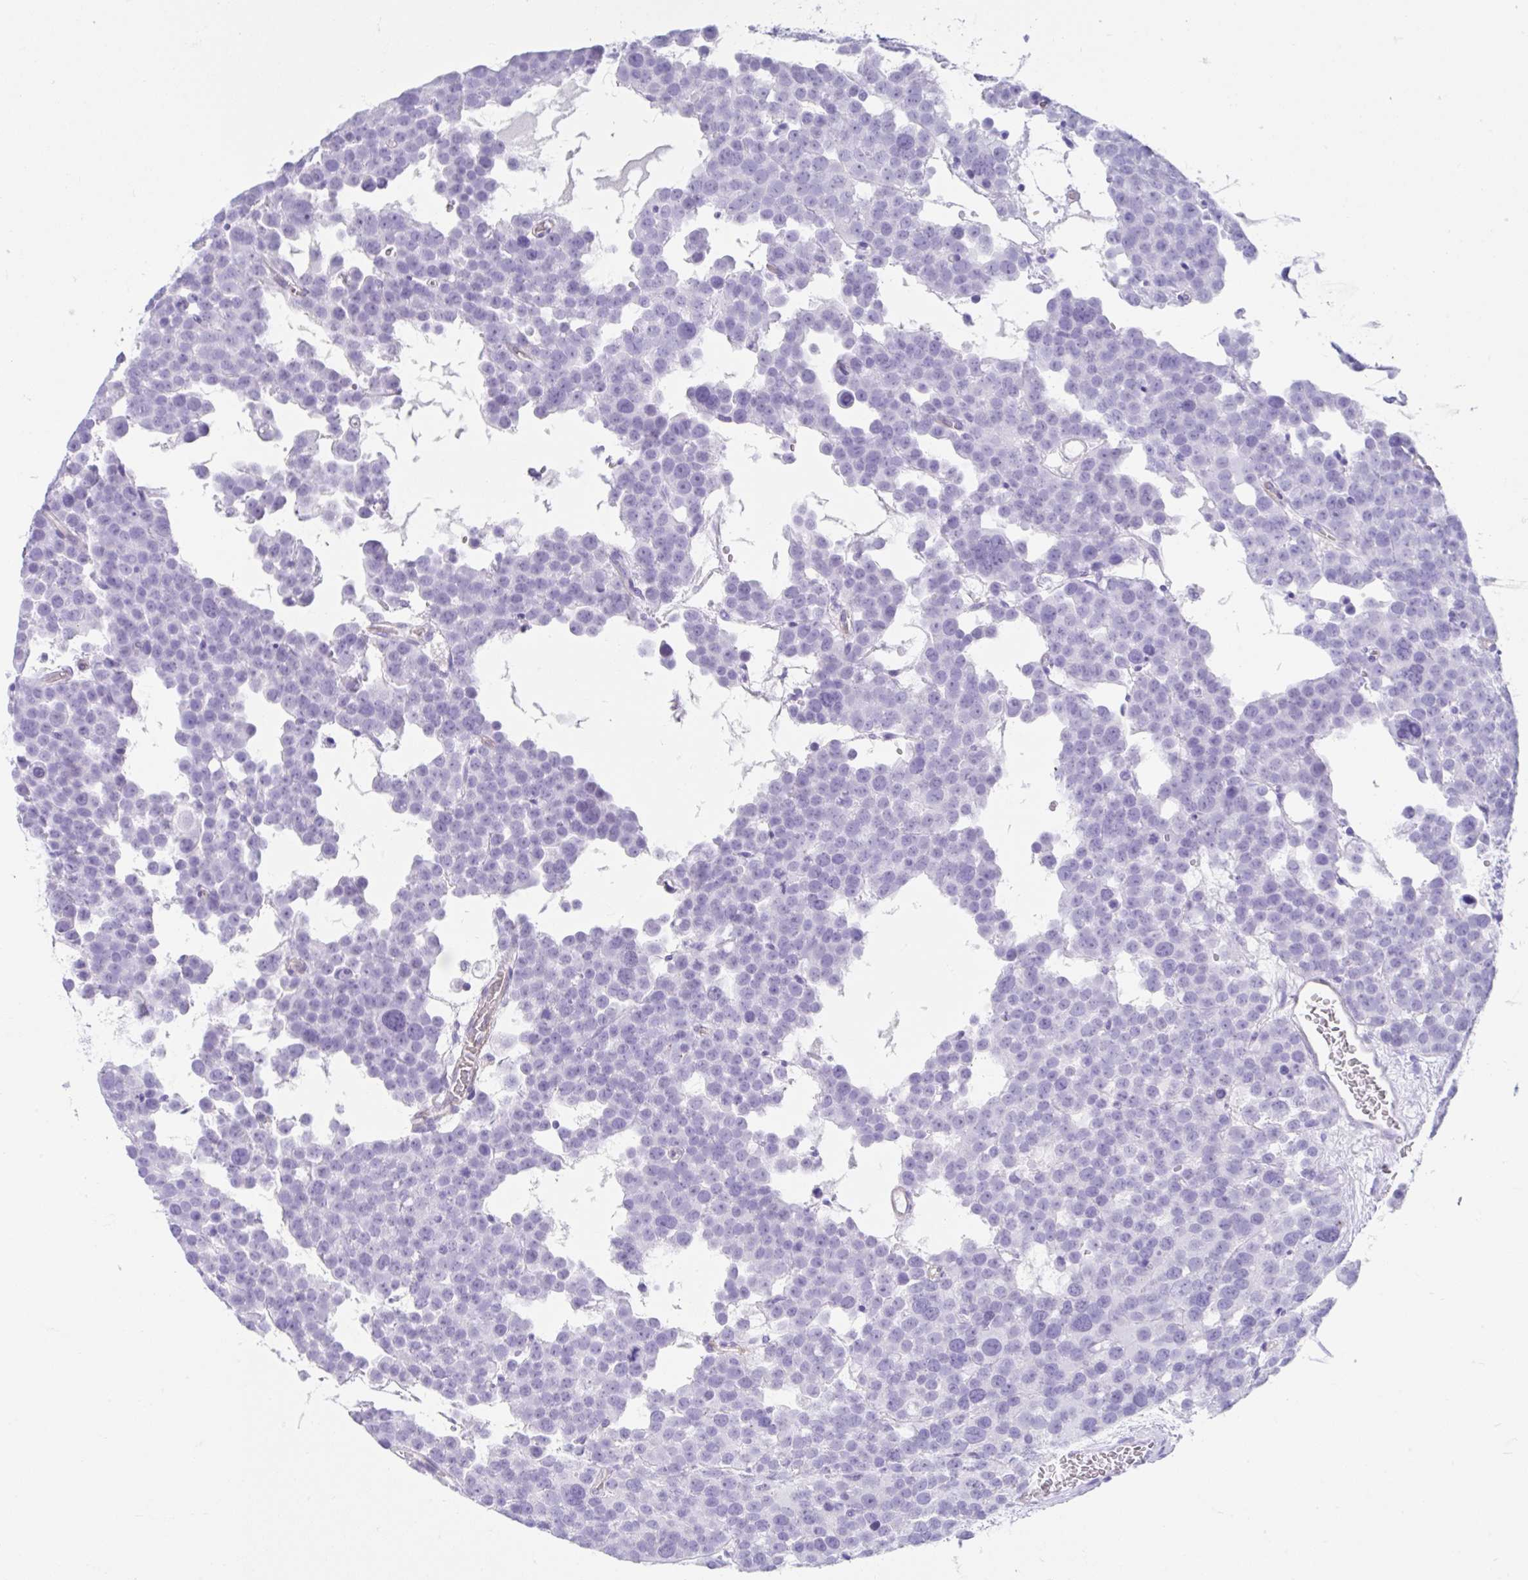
{"staining": {"intensity": "negative", "quantity": "none", "location": "none"}, "tissue": "testis cancer", "cell_type": "Tumor cells", "image_type": "cancer", "snomed": [{"axis": "morphology", "description": "Seminoma, NOS"}, {"axis": "topography", "description": "Testis"}], "caption": "Tumor cells show no significant protein staining in testis cancer (seminoma).", "gene": "FAM107A", "patient": {"sex": "male", "age": 71}}